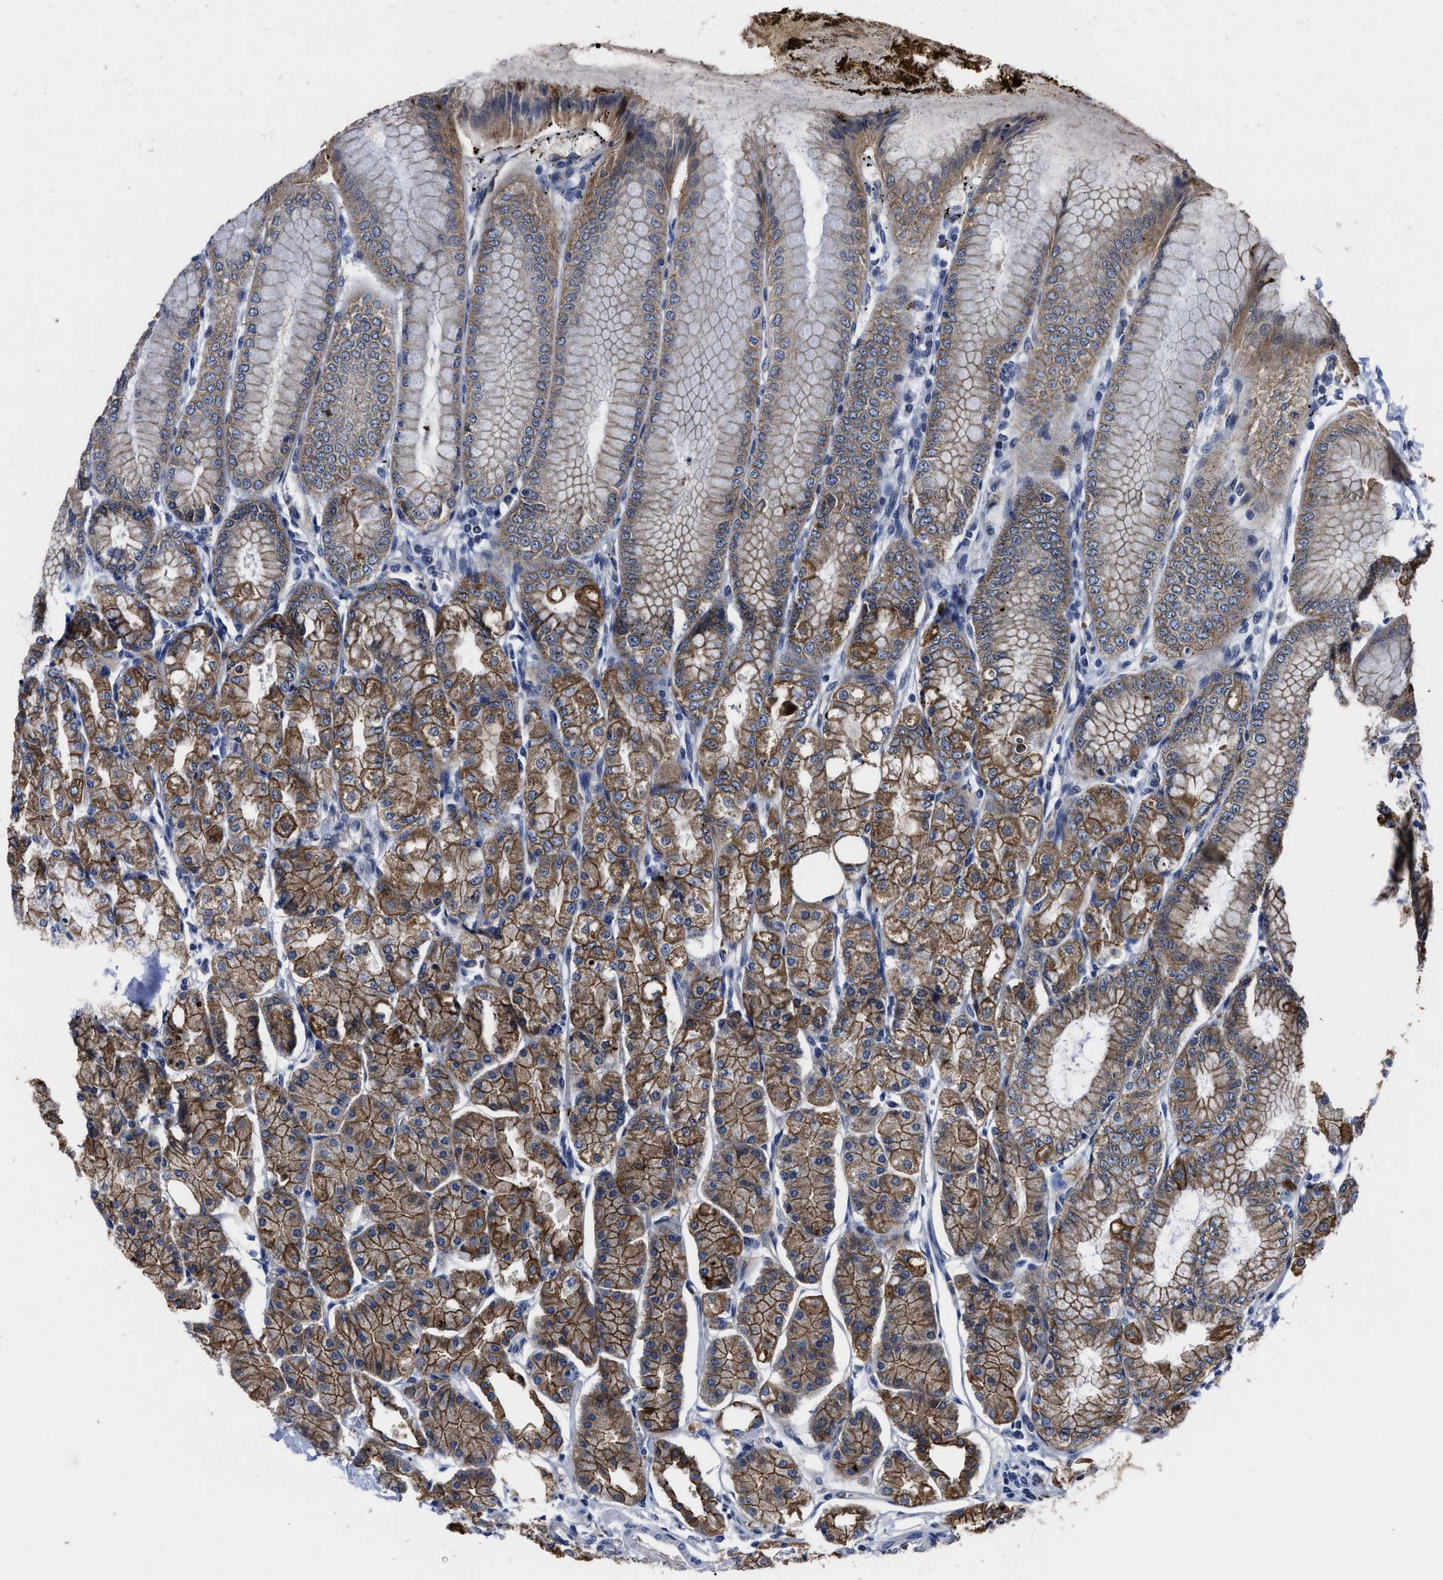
{"staining": {"intensity": "strong", "quantity": ">75%", "location": "cytoplasmic/membranous"}, "tissue": "stomach", "cell_type": "Glandular cells", "image_type": "normal", "snomed": [{"axis": "morphology", "description": "Normal tissue, NOS"}, {"axis": "topography", "description": "Stomach, lower"}], "caption": "Glandular cells exhibit high levels of strong cytoplasmic/membranous expression in about >75% of cells in benign stomach.", "gene": "GHITM", "patient": {"sex": "male", "age": 71}}